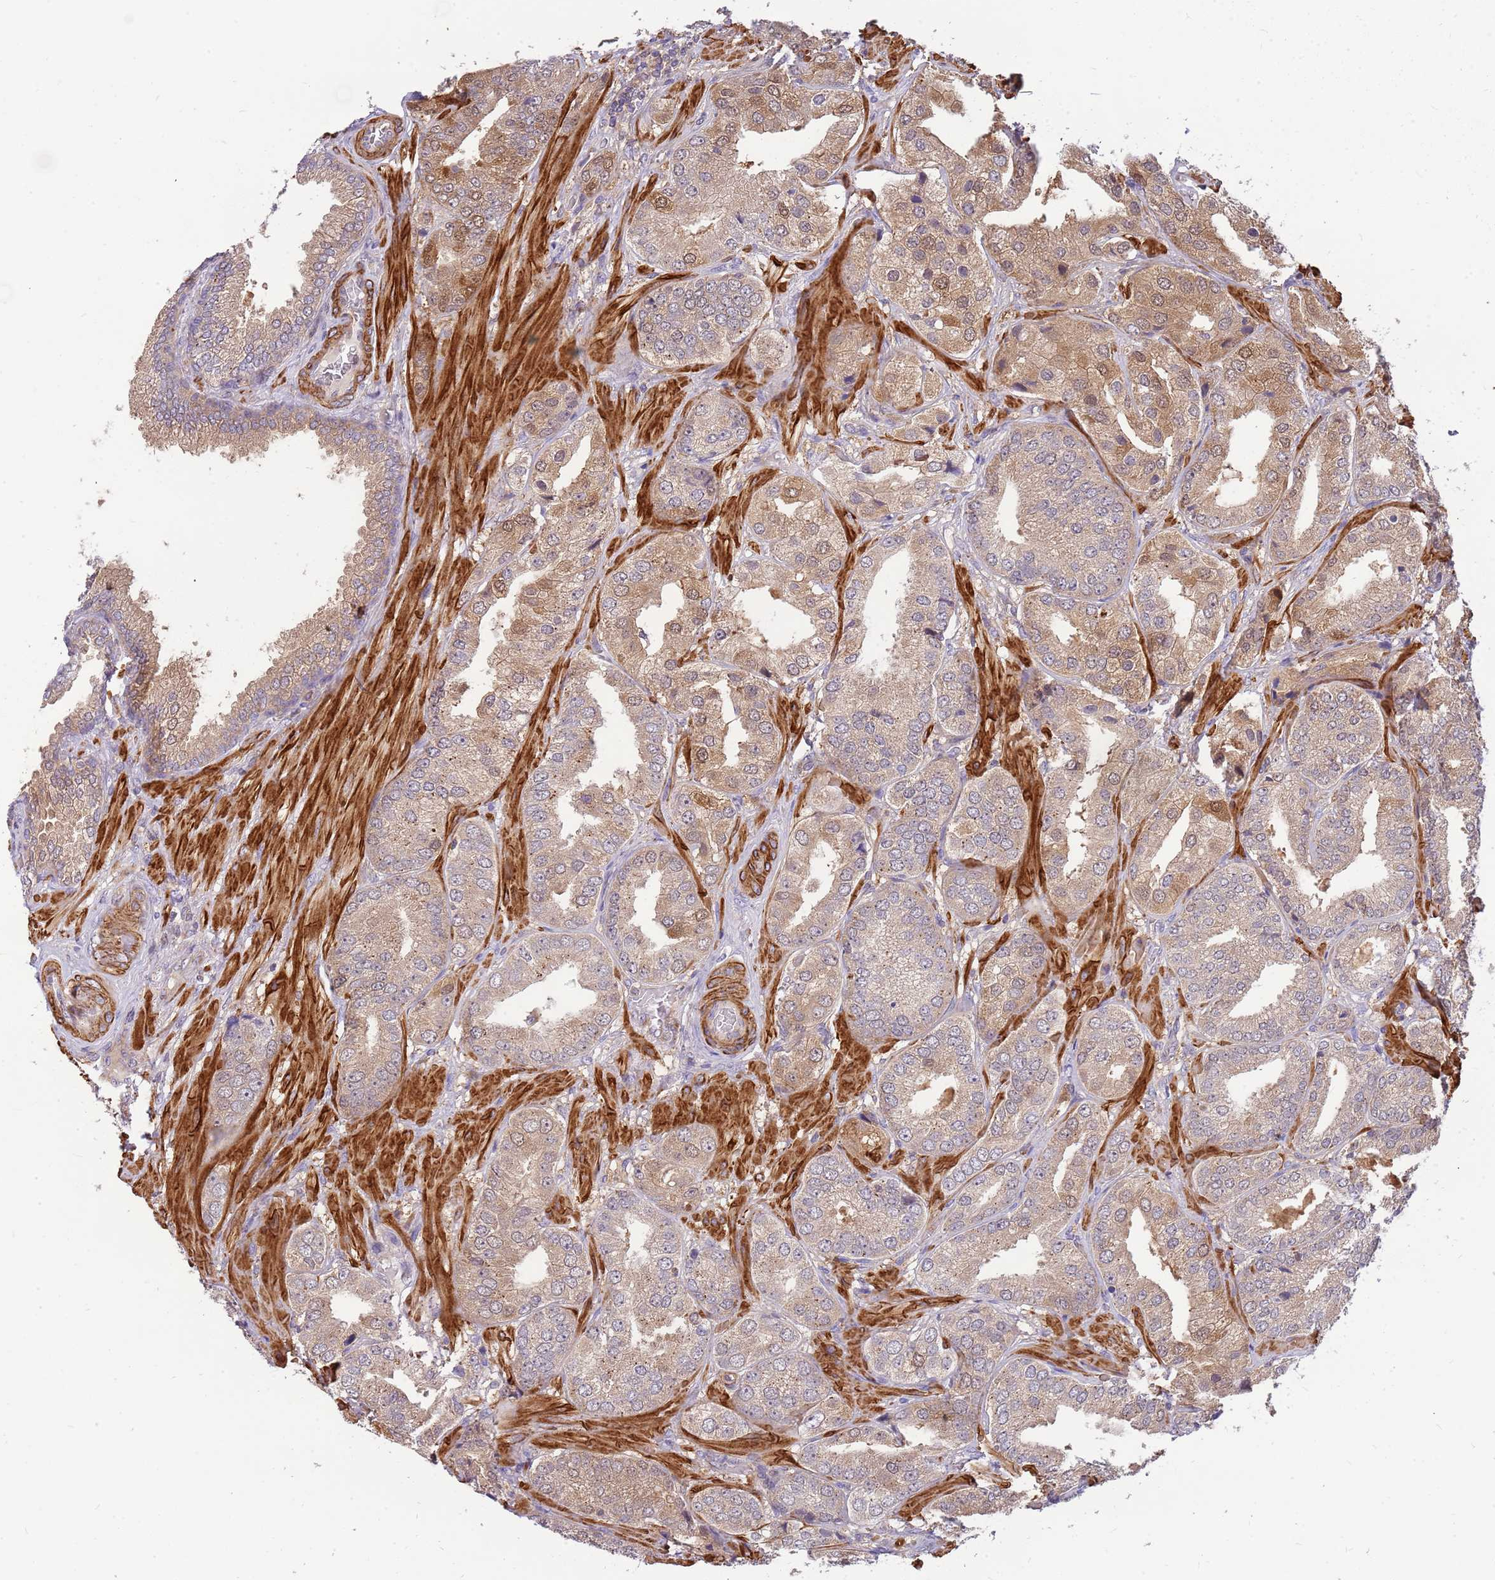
{"staining": {"intensity": "weak", "quantity": ">75%", "location": "cytoplasmic/membranous"}, "tissue": "prostate cancer", "cell_type": "Tumor cells", "image_type": "cancer", "snomed": [{"axis": "morphology", "description": "Adenocarcinoma, High grade"}, {"axis": "topography", "description": "Prostate"}], "caption": "A brown stain labels weak cytoplasmic/membranous positivity of a protein in prostate cancer (adenocarcinoma (high-grade)) tumor cells.", "gene": "MVD", "patient": {"sex": "male", "age": 63}}